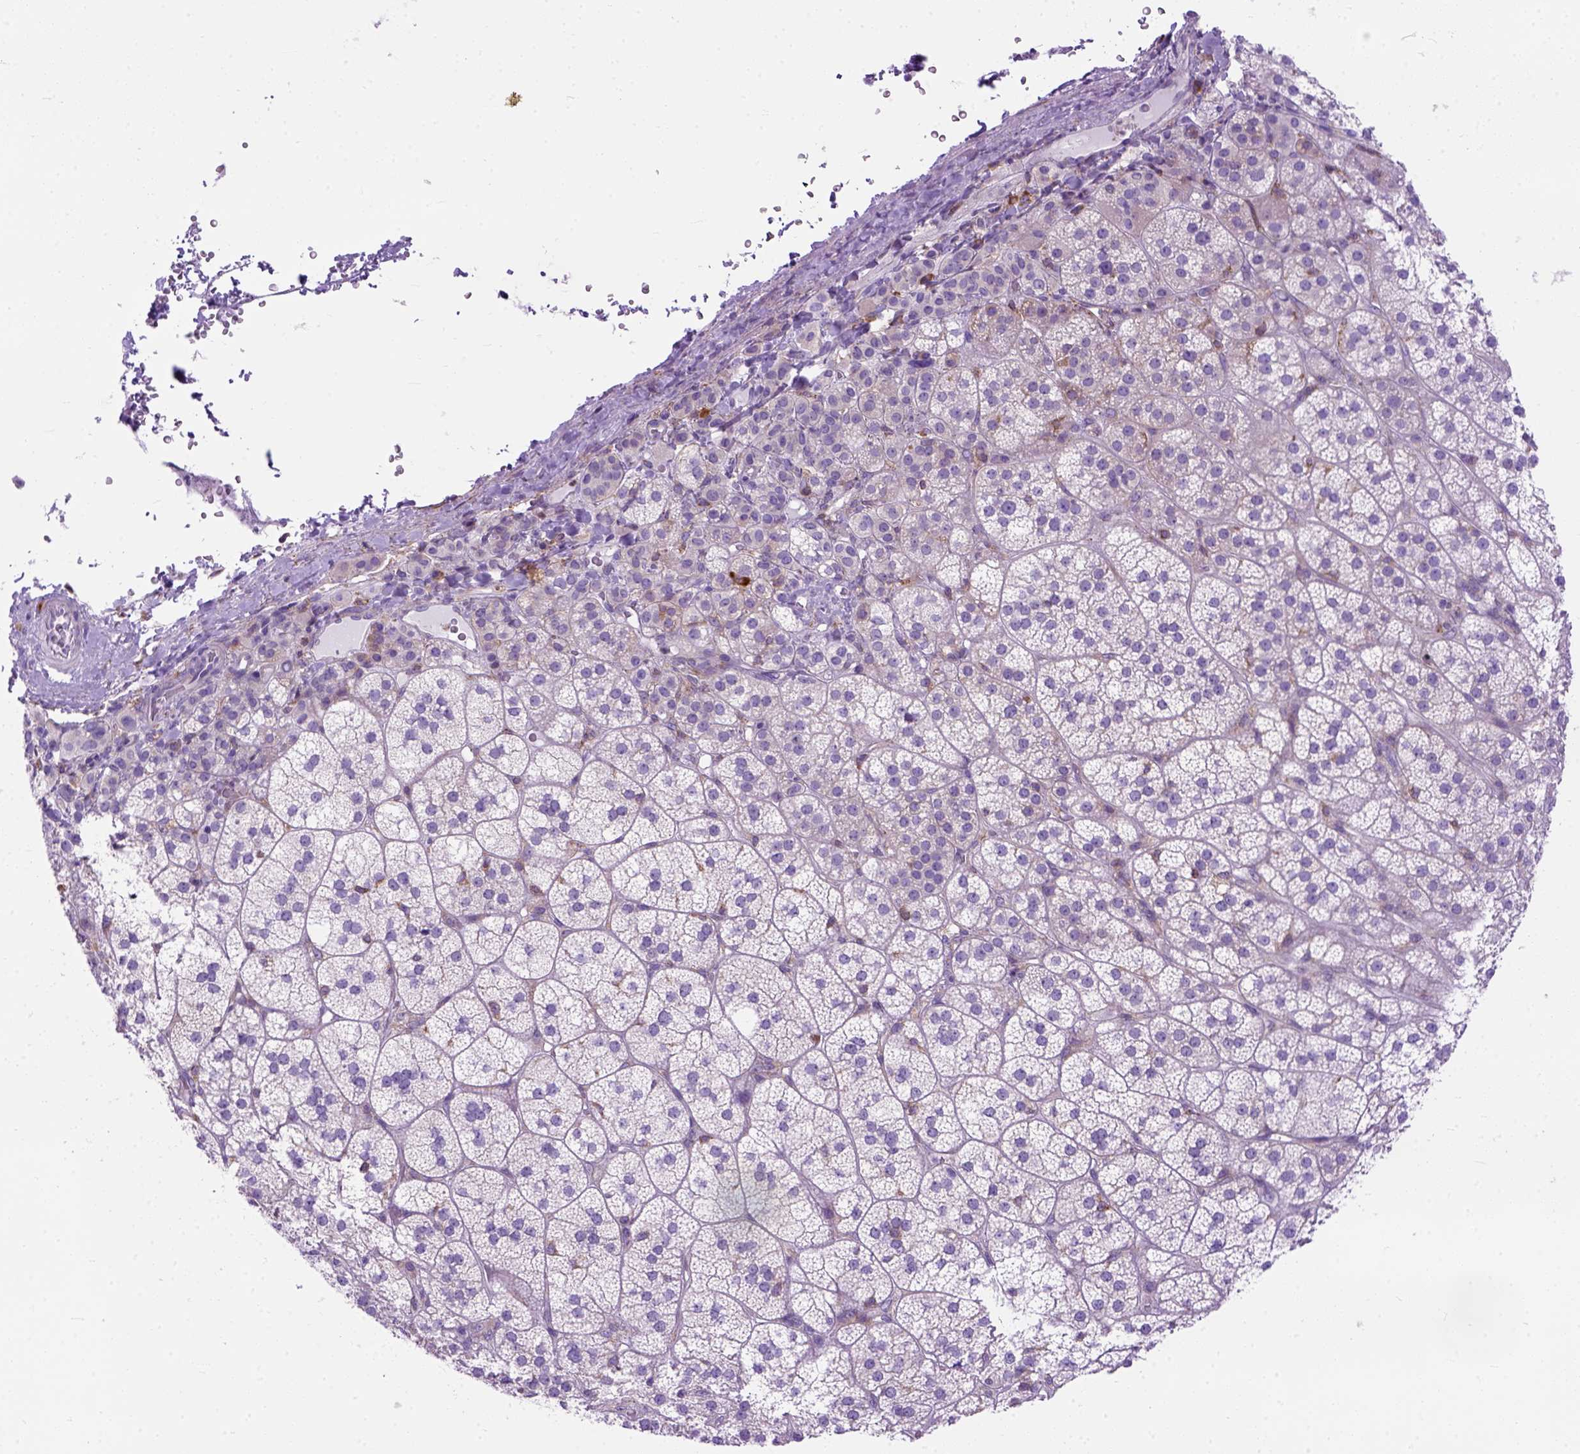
{"staining": {"intensity": "negative", "quantity": "none", "location": "none"}, "tissue": "adrenal gland", "cell_type": "Glandular cells", "image_type": "normal", "snomed": [{"axis": "morphology", "description": "Normal tissue, NOS"}, {"axis": "topography", "description": "Adrenal gland"}], "caption": "The image reveals no staining of glandular cells in normal adrenal gland. (Immunohistochemistry, brightfield microscopy, high magnification).", "gene": "PLK4", "patient": {"sex": "female", "age": 60}}